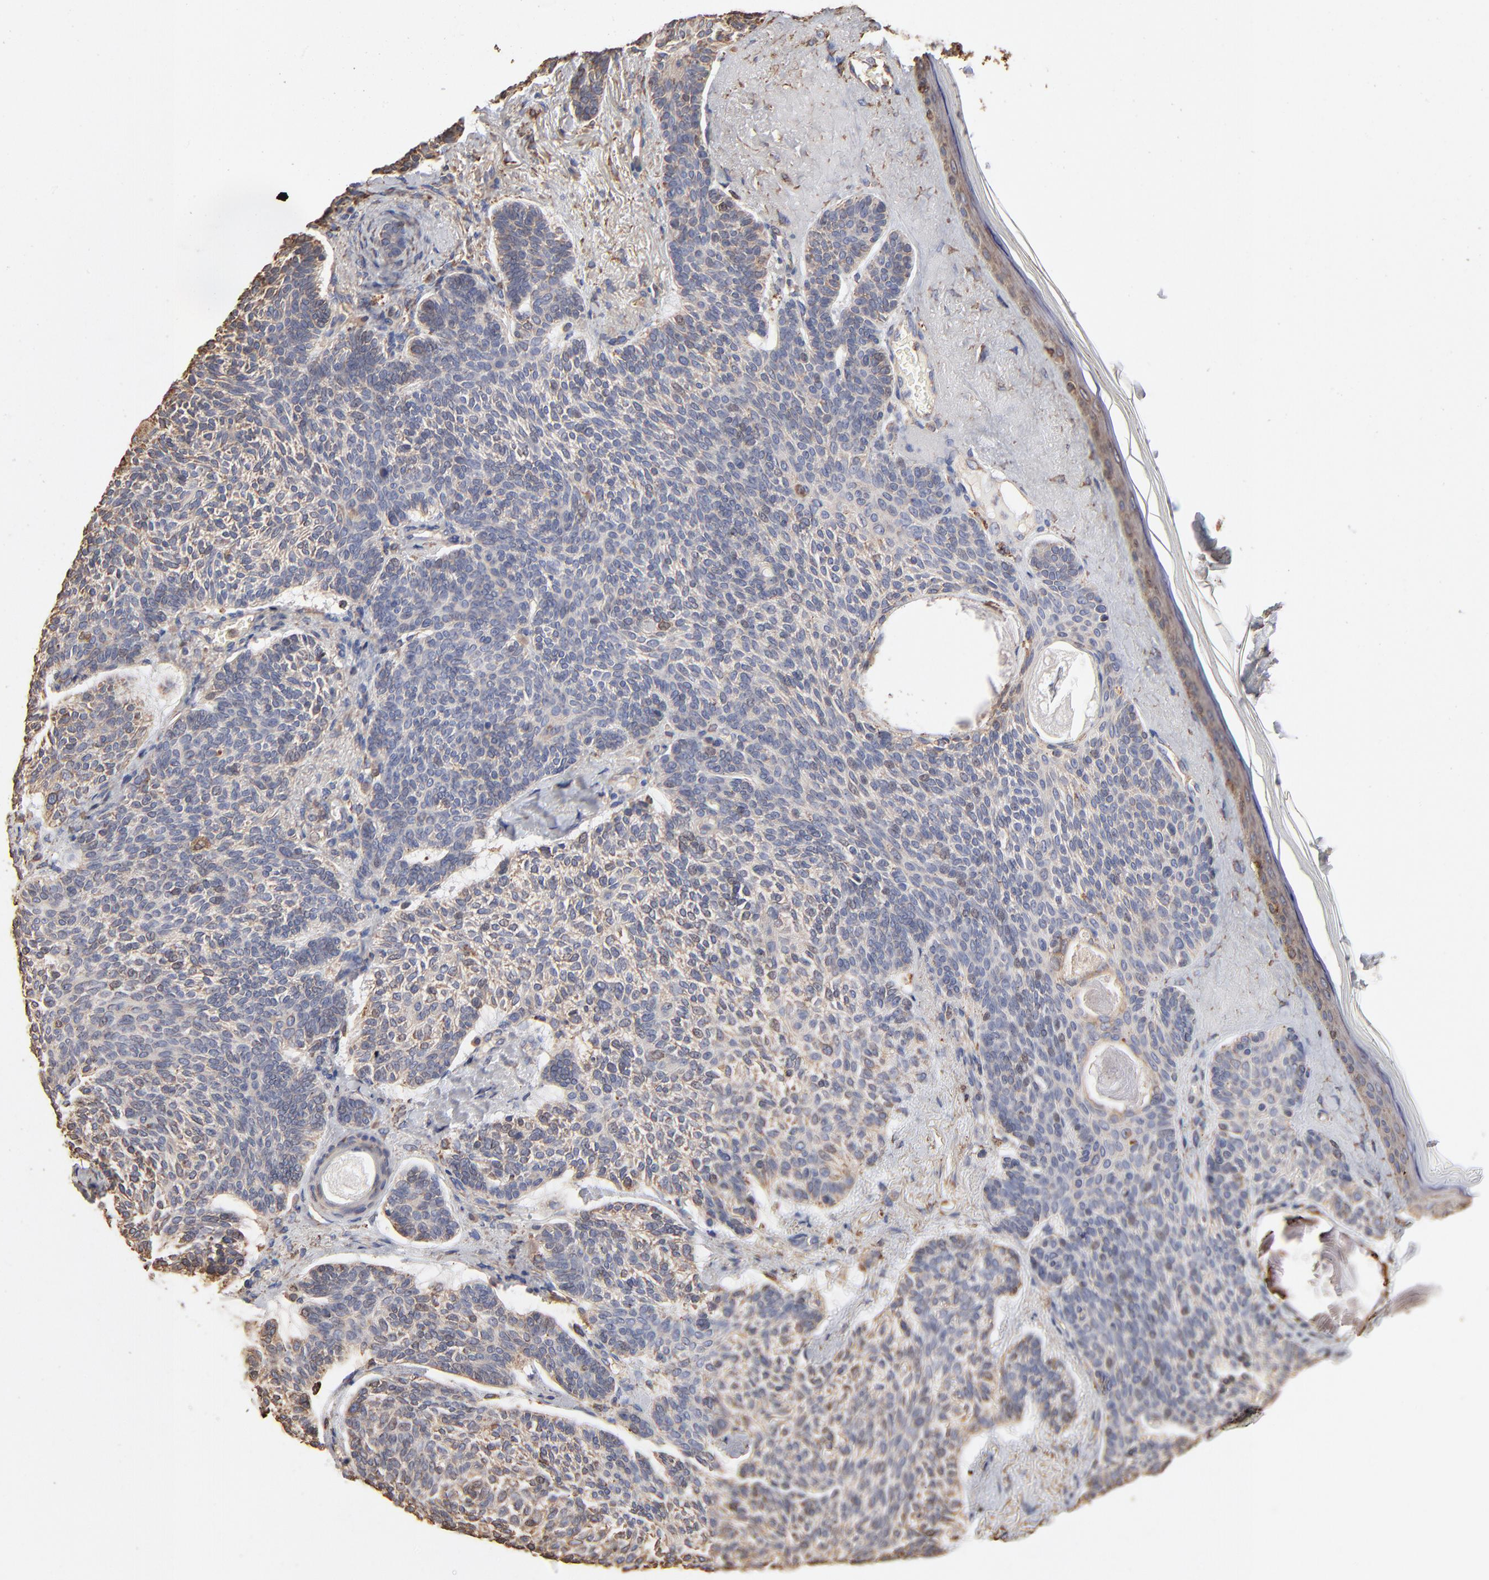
{"staining": {"intensity": "negative", "quantity": "none", "location": "none"}, "tissue": "skin cancer", "cell_type": "Tumor cells", "image_type": "cancer", "snomed": [{"axis": "morphology", "description": "Normal tissue, NOS"}, {"axis": "morphology", "description": "Basal cell carcinoma"}, {"axis": "topography", "description": "Skin"}], "caption": "IHC of skin cancer displays no positivity in tumor cells.", "gene": "PDIA3", "patient": {"sex": "female", "age": 70}}